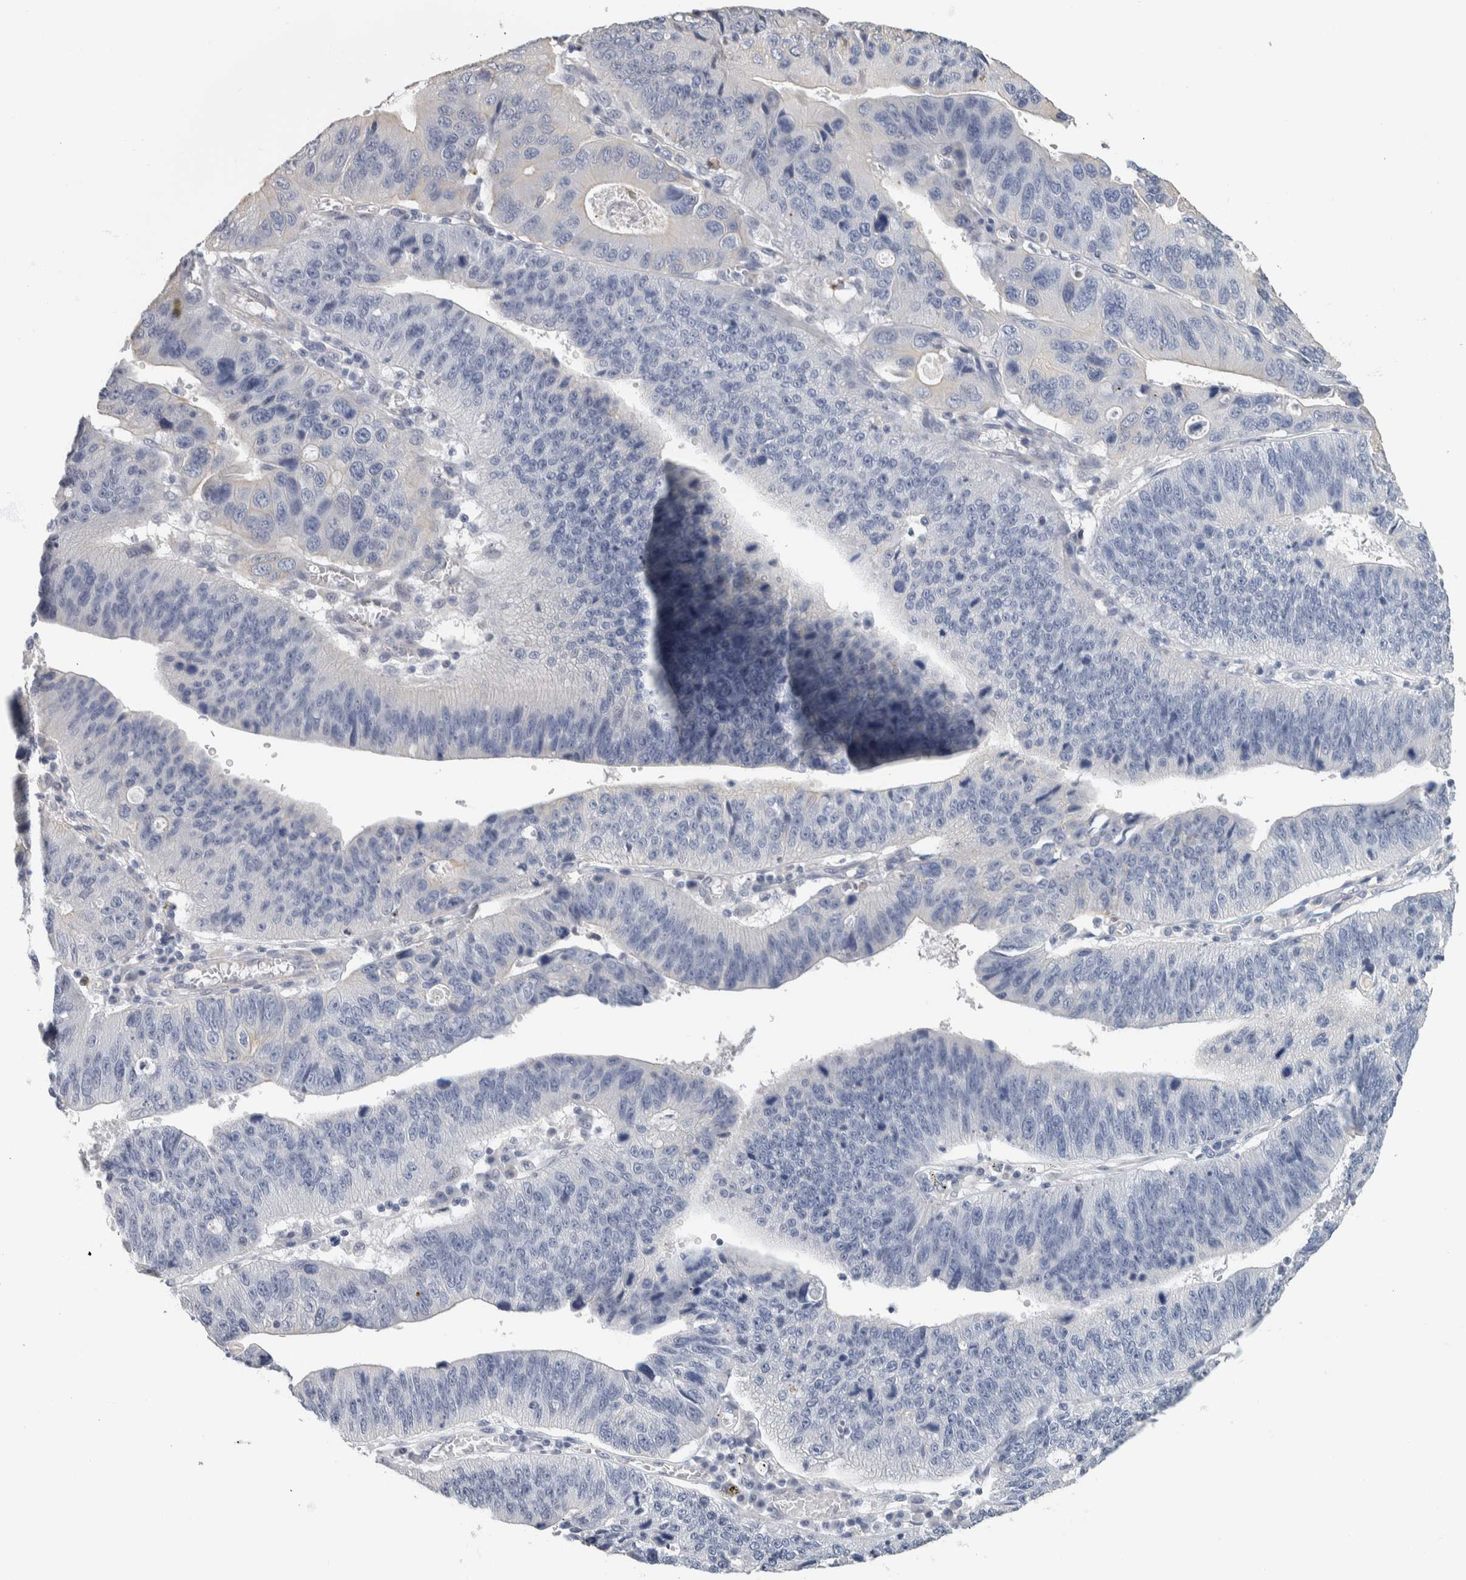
{"staining": {"intensity": "negative", "quantity": "none", "location": "none"}, "tissue": "stomach cancer", "cell_type": "Tumor cells", "image_type": "cancer", "snomed": [{"axis": "morphology", "description": "Adenocarcinoma, NOS"}, {"axis": "topography", "description": "Stomach"}], "caption": "Micrograph shows no significant protein positivity in tumor cells of adenocarcinoma (stomach).", "gene": "NEFM", "patient": {"sex": "male", "age": 59}}